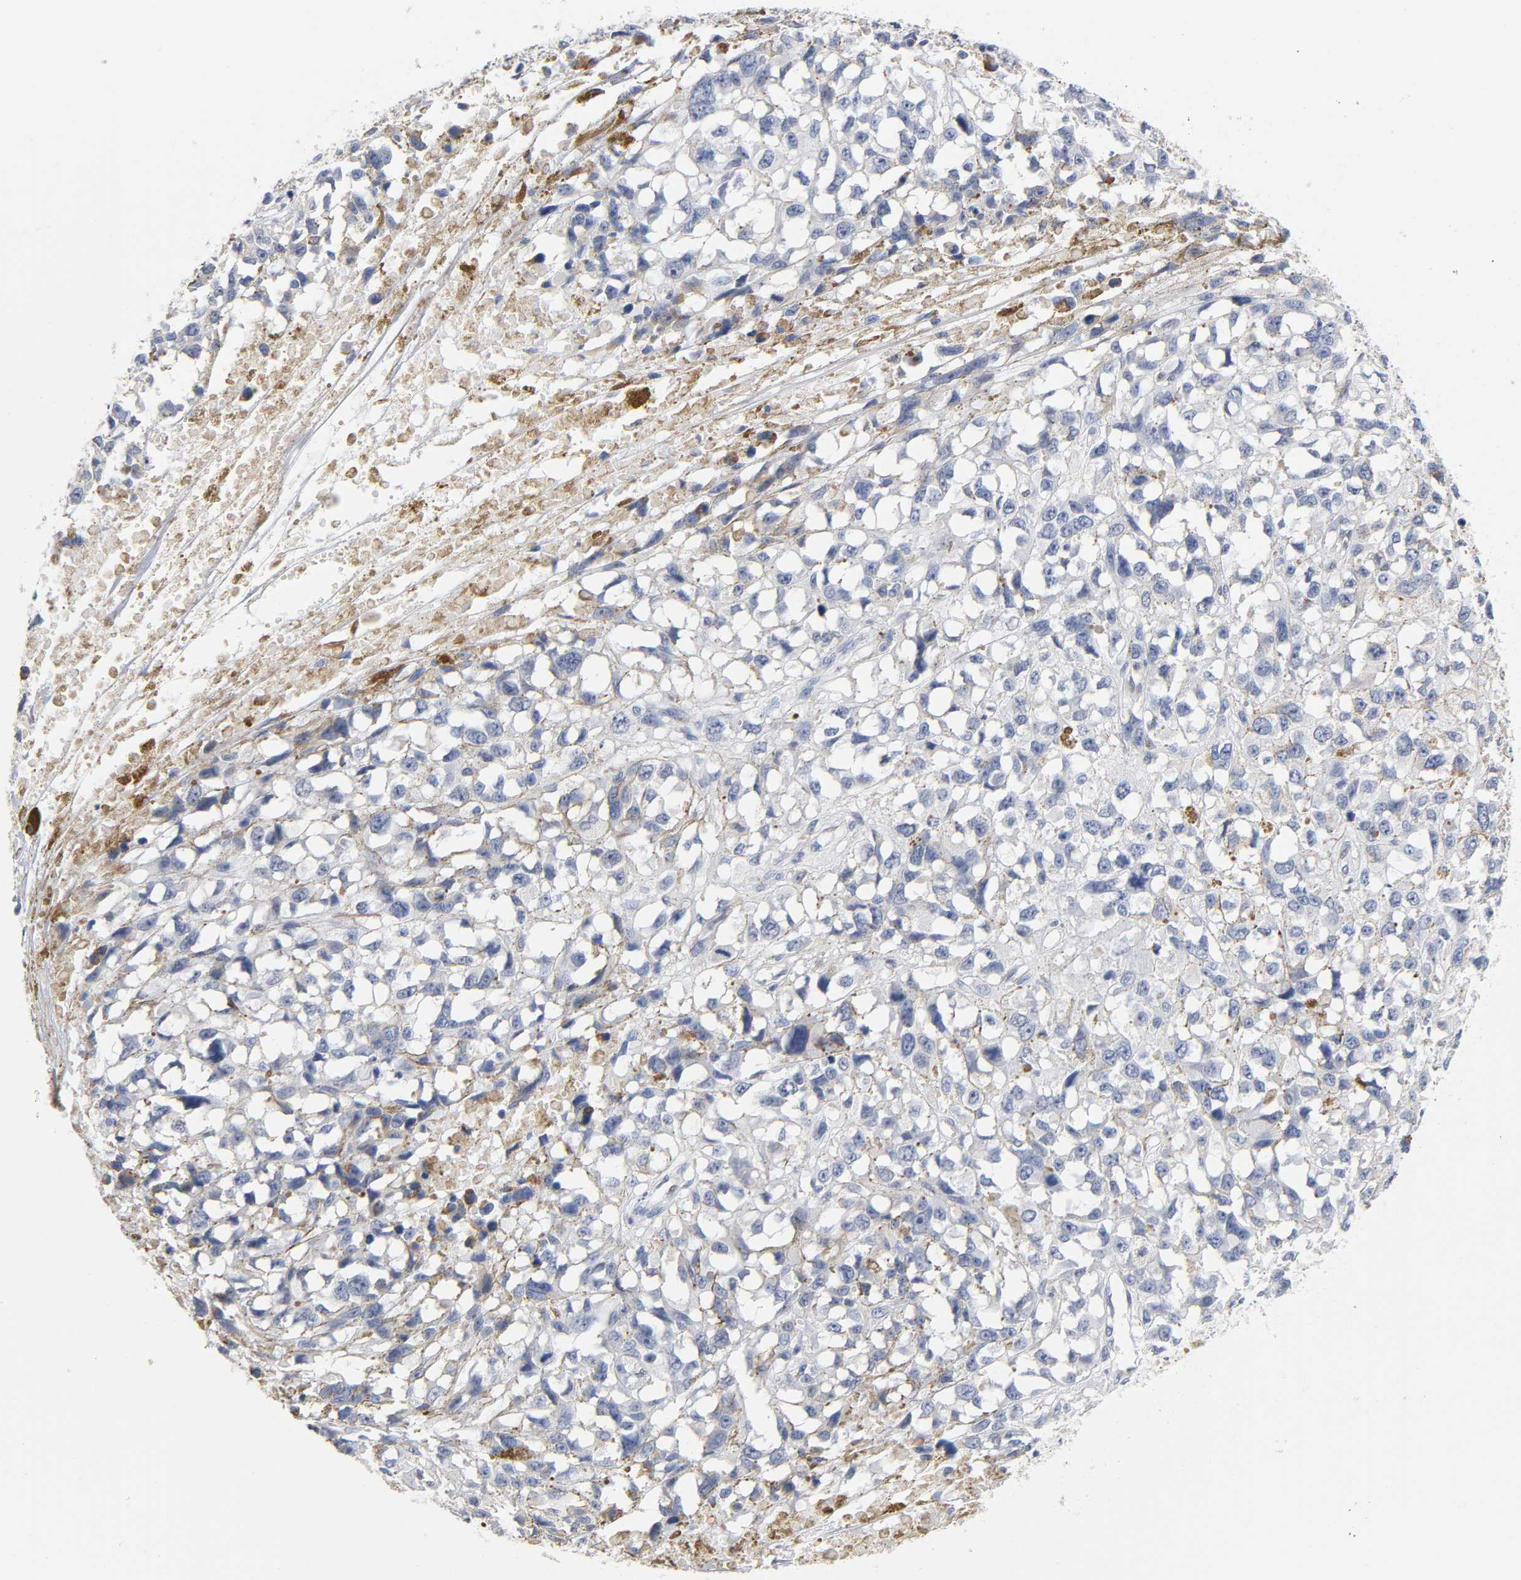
{"staining": {"intensity": "negative", "quantity": "none", "location": "none"}, "tissue": "melanoma", "cell_type": "Tumor cells", "image_type": "cancer", "snomed": [{"axis": "morphology", "description": "Malignant melanoma, Metastatic site"}, {"axis": "topography", "description": "Lymph node"}], "caption": "There is no significant staining in tumor cells of malignant melanoma (metastatic site).", "gene": "NFATC1", "patient": {"sex": "male", "age": 59}}